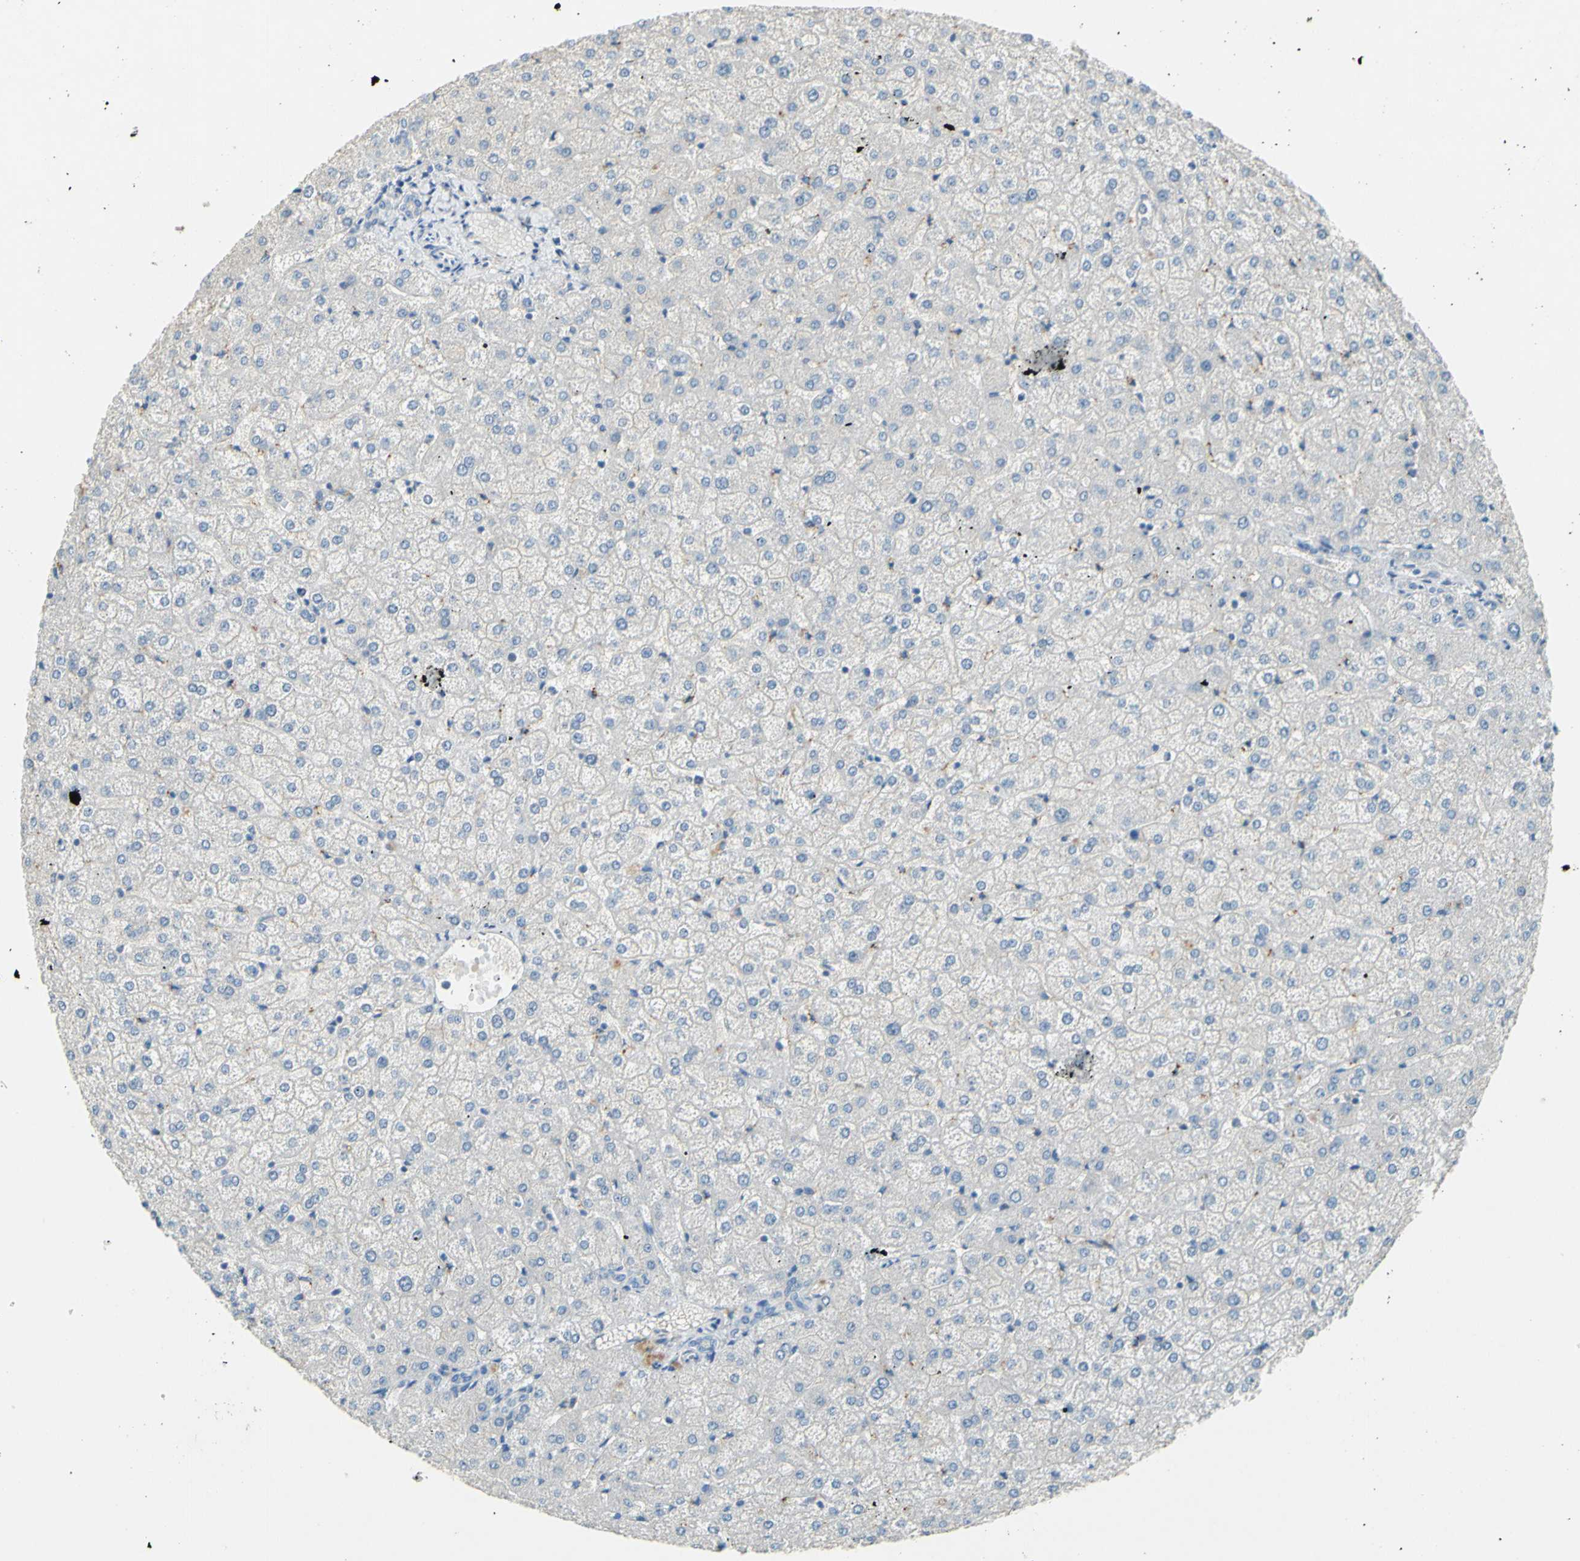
{"staining": {"intensity": "negative", "quantity": "none", "location": "none"}, "tissue": "liver", "cell_type": "Cholangiocytes", "image_type": "normal", "snomed": [{"axis": "morphology", "description": "Normal tissue, NOS"}, {"axis": "topography", "description": "Liver"}], "caption": "Human liver stained for a protein using immunohistochemistry (IHC) reveals no staining in cholangiocytes.", "gene": "CDH10", "patient": {"sex": "female", "age": 32}}